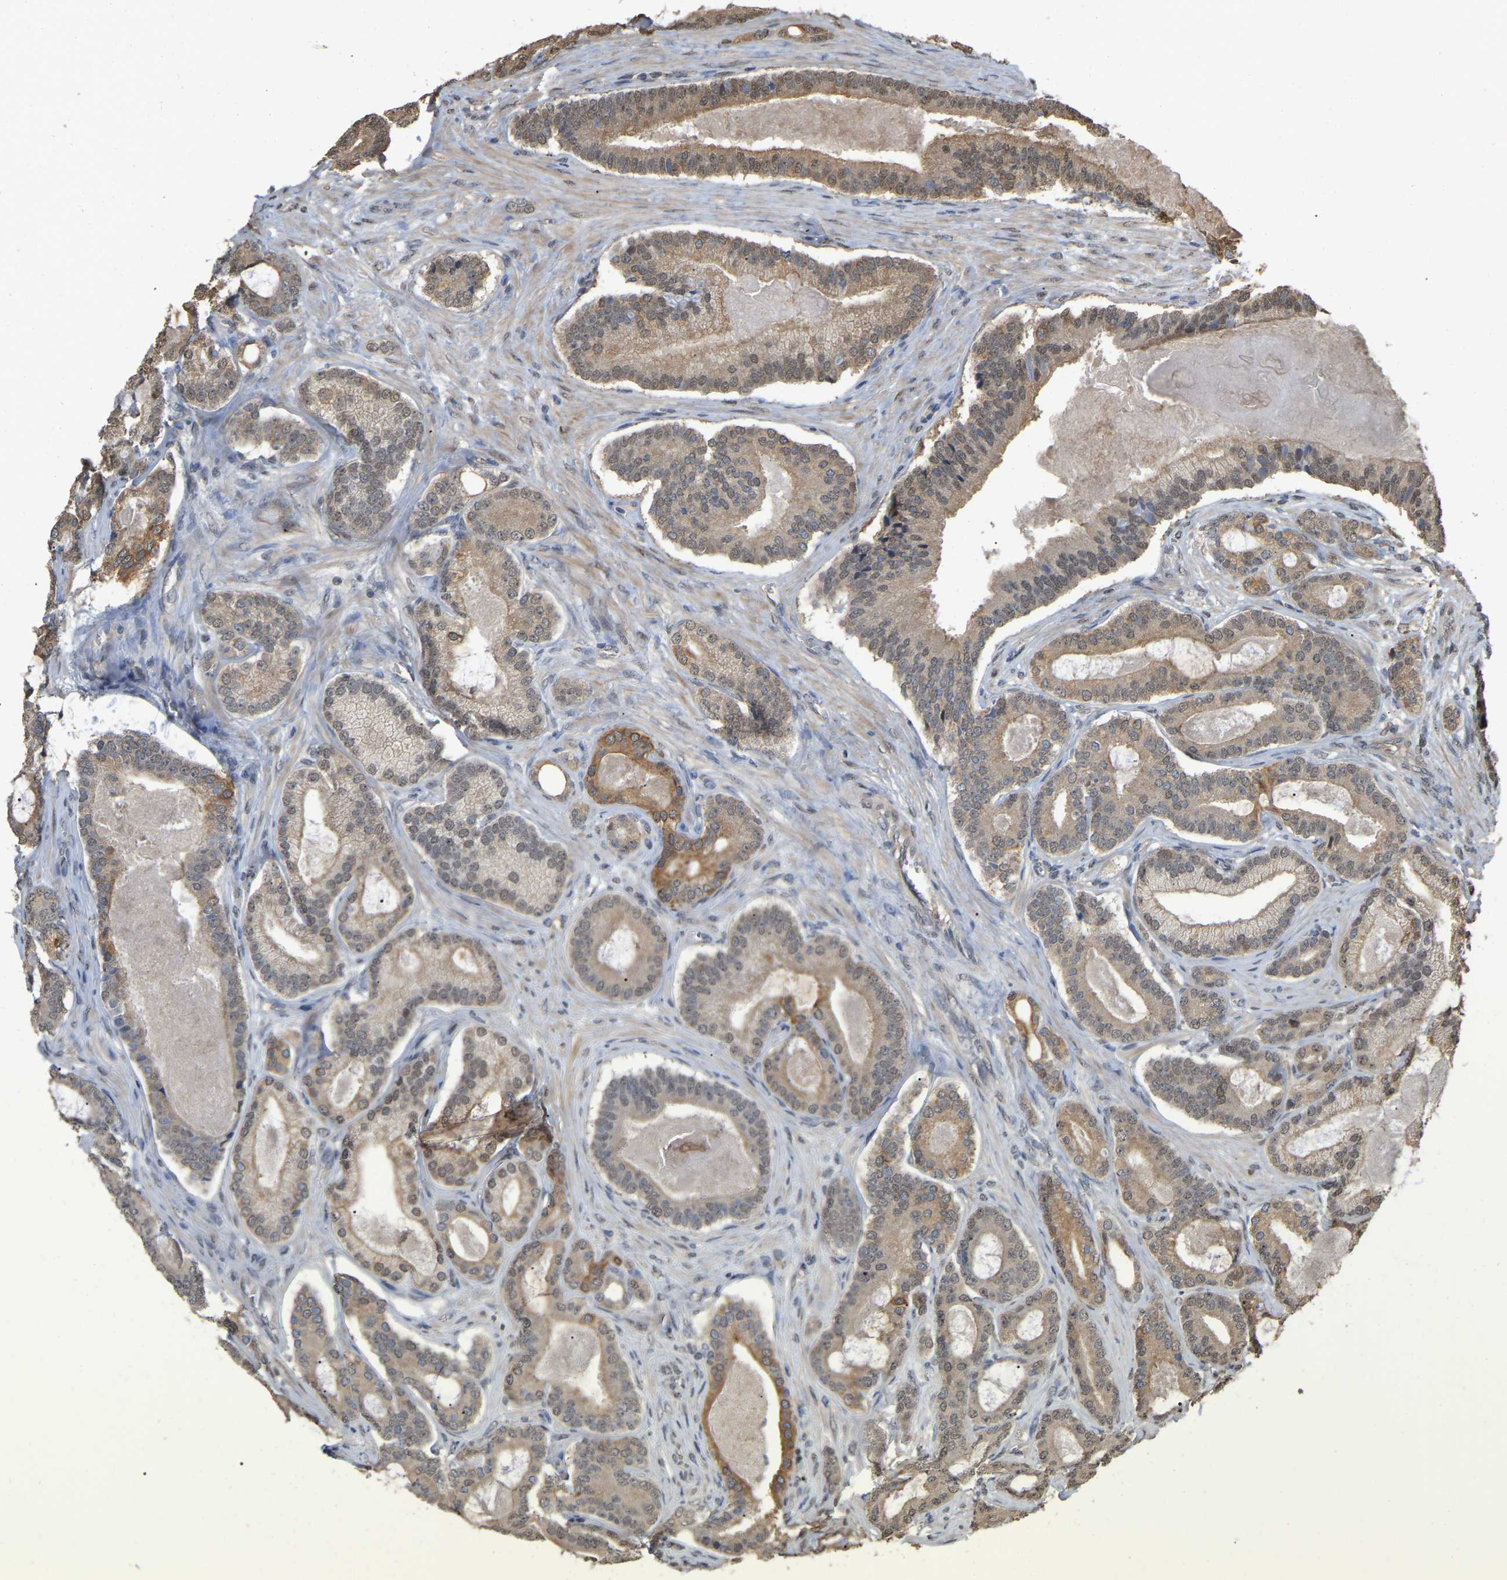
{"staining": {"intensity": "weak", "quantity": ">75%", "location": "cytoplasmic/membranous,nuclear"}, "tissue": "prostate cancer", "cell_type": "Tumor cells", "image_type": "cancer", "snomed": [{"axis": "morphology", "description": "Adenocarcinoma, High grade"}, {"axis": "topography", "description": "Prostate"}], "caption": "IHC (DAB (3,3'-diaminobenzidine)) staining of human prostate cancer (high-grade adenocarcinoma) displays weak cytoplasmic/membranous and nuclear protein expression in approximately >75% of tumor cells. The staining was performed using DAB (3,3'-diaminobenzidine), with brown indicating positive protein expression. Nuclei are stained blue with hematoxylin.", "gene": "FAM219A", "patient": {"sex": "male", "age": 60}}